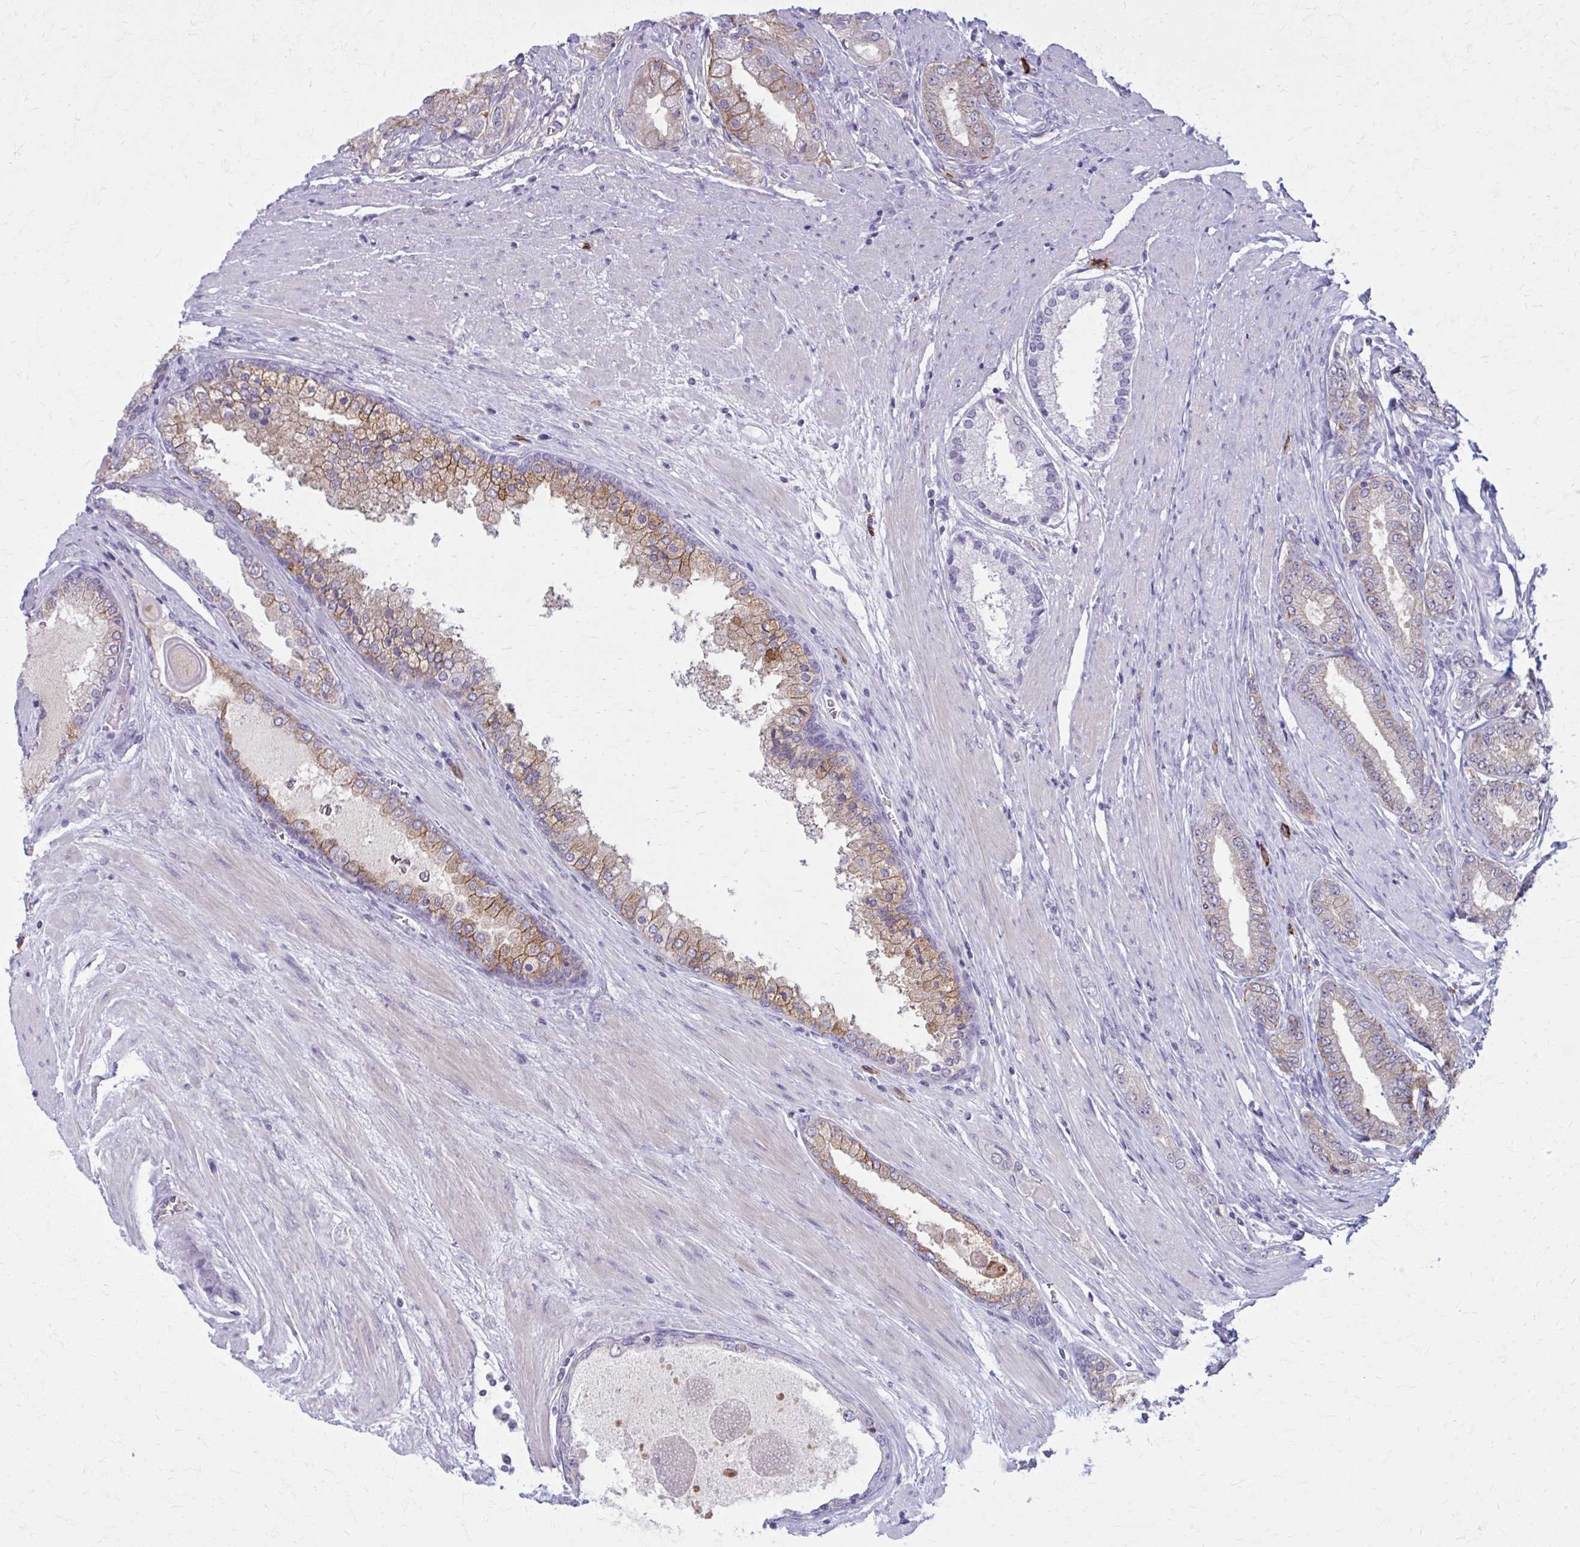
{"staining": {"intensity": "moderate", "quantity": "<25%", "location": "cytoplasmic/membranous"}, "tissue": "prostate cancer", "cell_type": "Tumor cells", "image_type": "cancer", "snomed": [{"axis": "morphology", "description": "Adenocarcinoma, High grade"}, {"axis": "topography", "description": "Prostate"}], "caption": "IHC of human adenocarcinoma (high-grade) (prostate) reveals low levels of moderate cytoplasmic/membranous positivity in about <25% of tumor cells.", "gene": "CD38", "patient": {"sex": "male", "age": 67}}